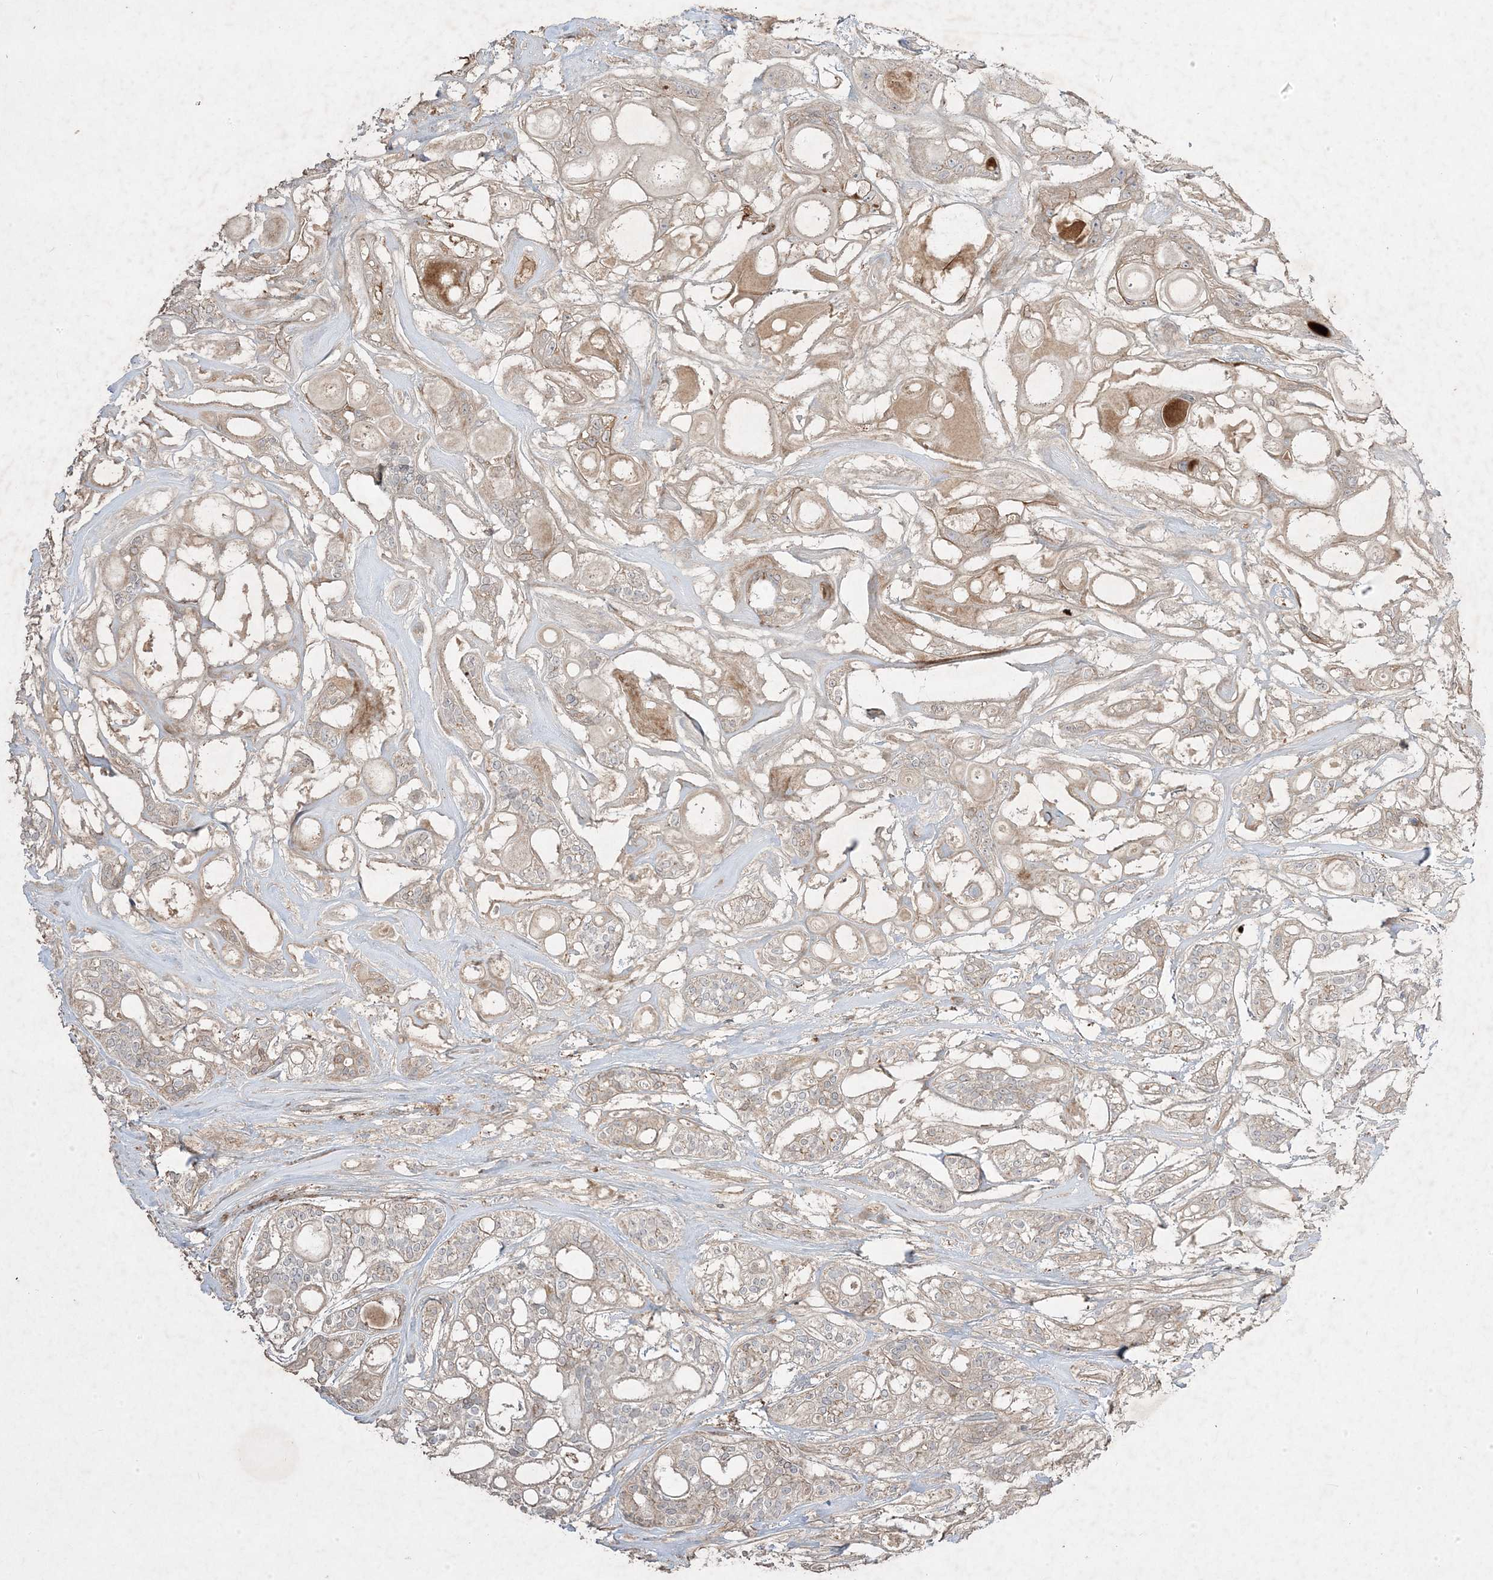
{"staining": {"intensity": "weak", "quantity": "<25%", "location": "cytoplasmic/membranous"}, "tissue": "head and neck cancer", "cell_type": "Tumor cells", "image_type": "cancer", "snomed": [{"axis": "morphology", "description": "Adenocarcinoma, NOS"}, {"axis": "topography", "description": "Head-Neck"}], "caption": "IHC photomicrograph of head and neck adenocarcinoma stained for a protein (brown), which shows no positivity in tumor cells.", "gene": "RGL4", "patient": {"sex": "male", "age": 66}}